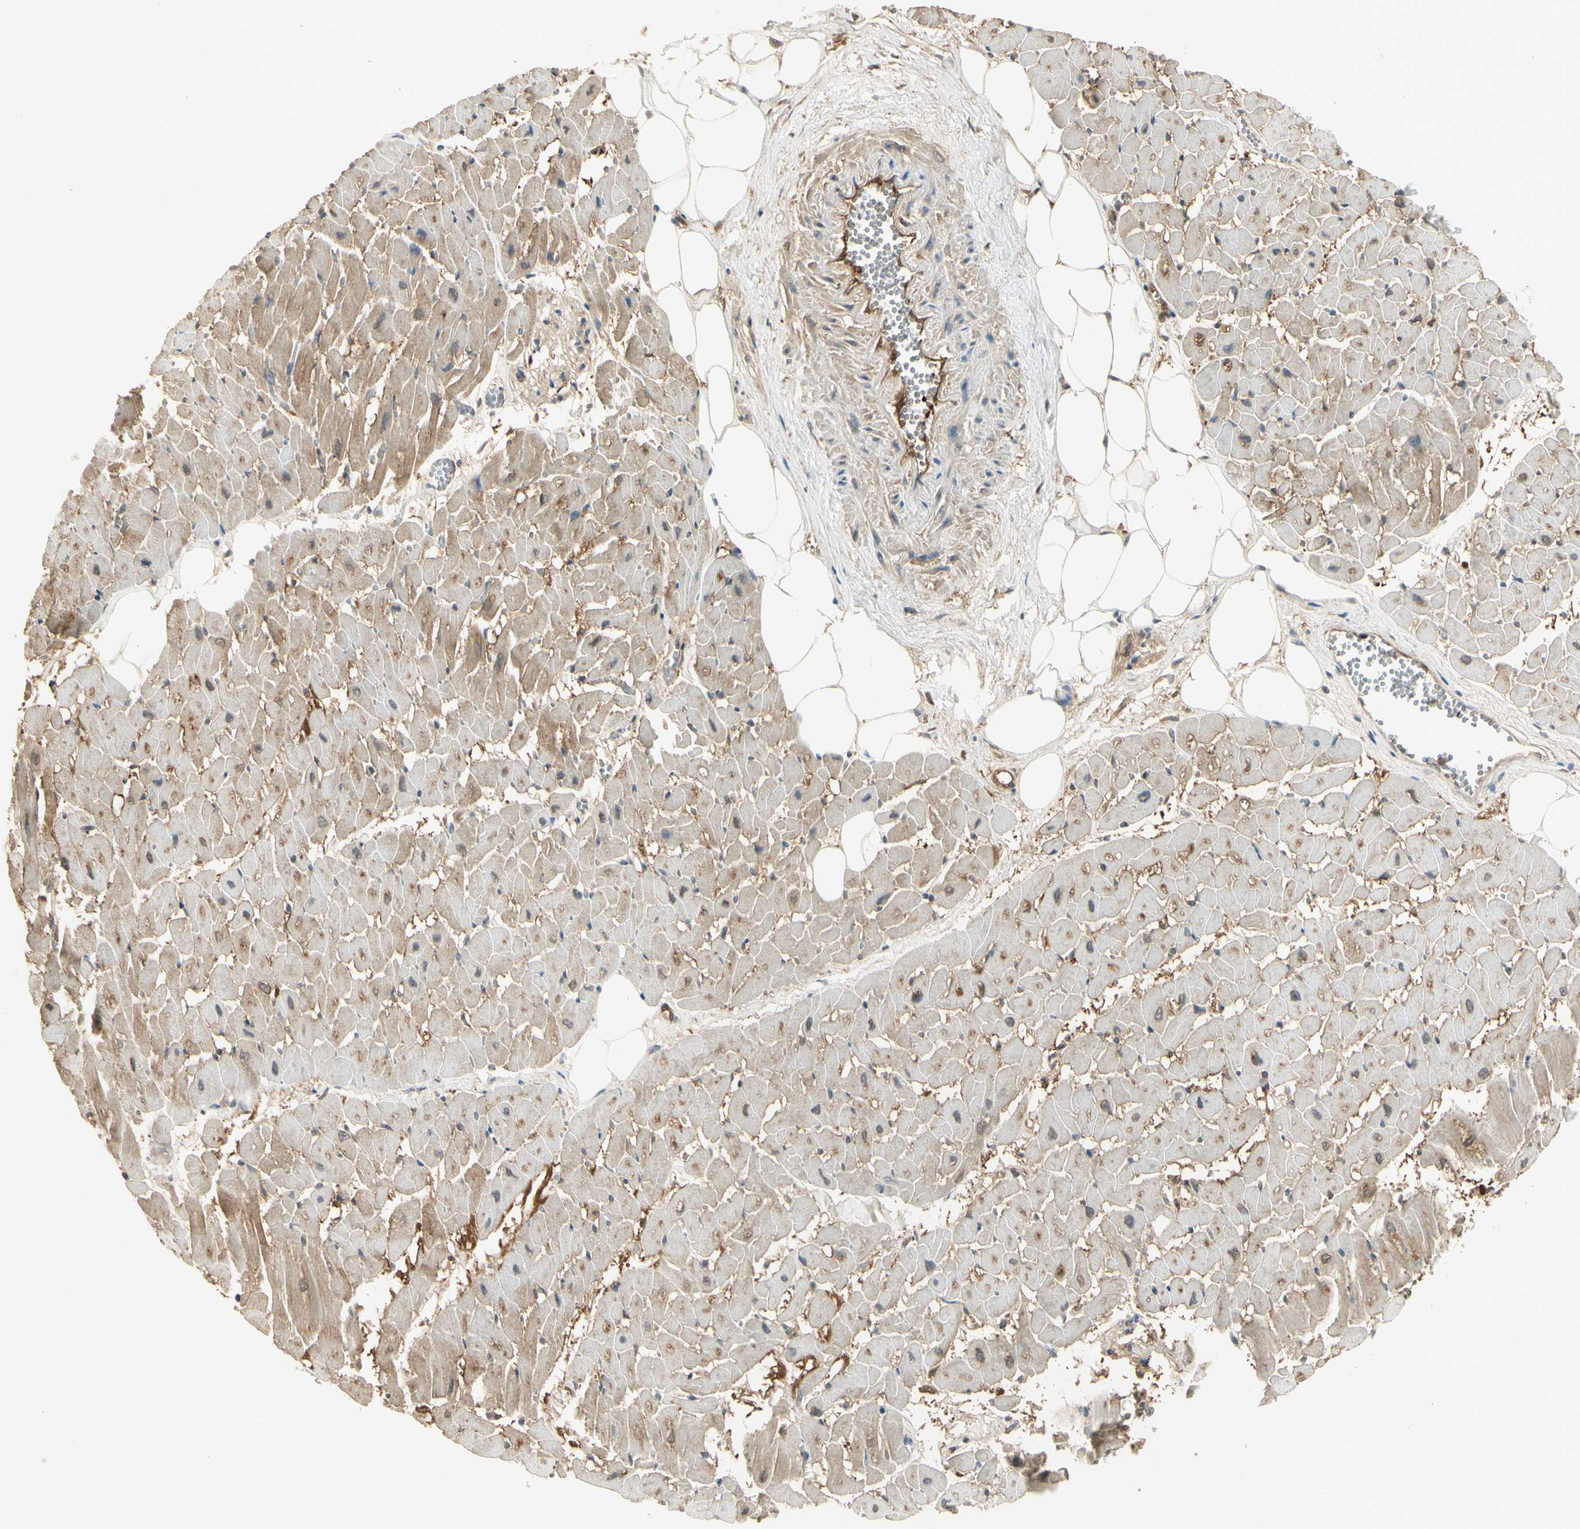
{"staining": {"intensity": "weak", "quantity": "25%-75%", "location": "cytoplasmic/membranous"}, "tissue": "heart muscle", "cell_type": "Cardiomyocytes", "image_type": "normal", "snomed": [{"axis": "morphology", "description": "Normal tissue, NOS"}, {"axis": "topography", "description": "Heart"}], "caption": "Cardiomyocytes reveal low levels of weak cytoplasmic/membranous staining in approximately 25%-75% of cells in benign human heart muscle. (brown staining indicates protein expression, while blue staining denotes nuclei).", "gene": "SERPINB6", "patient": {"sex": "female", "age": 19}}